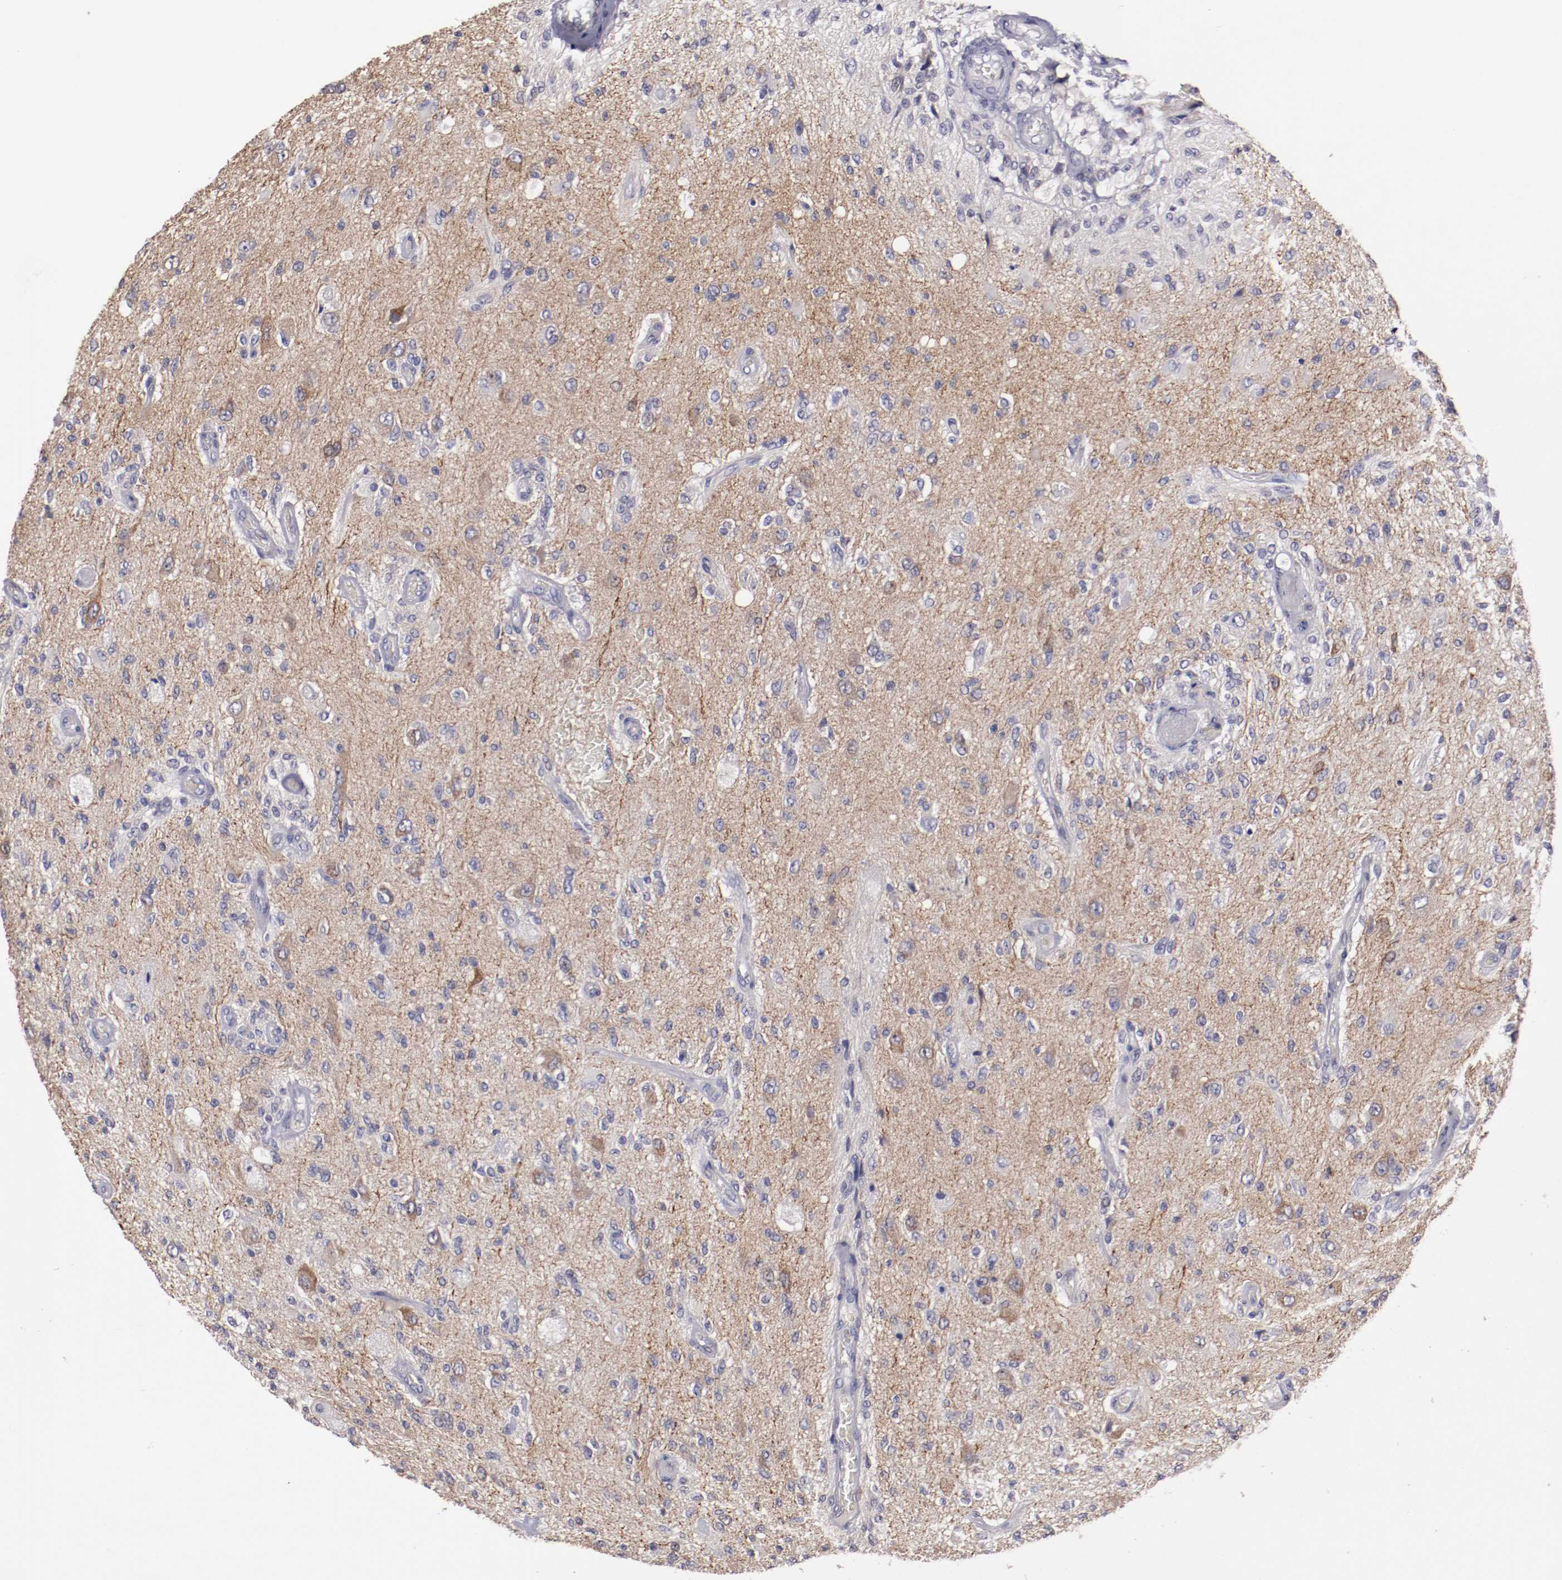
{"staining": {"intensity": "negative", "quantity": "none", "location": "none"}, "tissue": "glioma", "cell_type": "Tumor cells", "image_type": "cancer", "snomed": [{"axis": "morphology", "description": "Normal tissue, NOS"}, {"axis": "morphology", "description": "Glioma, malignant, High grade"}, {"axis": "topography", "description": "Cerebral cortex"}], "caption": "The immunohistochemistry micrograph has no significant expression in tumor cells of glioma tissue.", "gene": "NRXN3", "patient": {"sex": "male", "age": 77}}